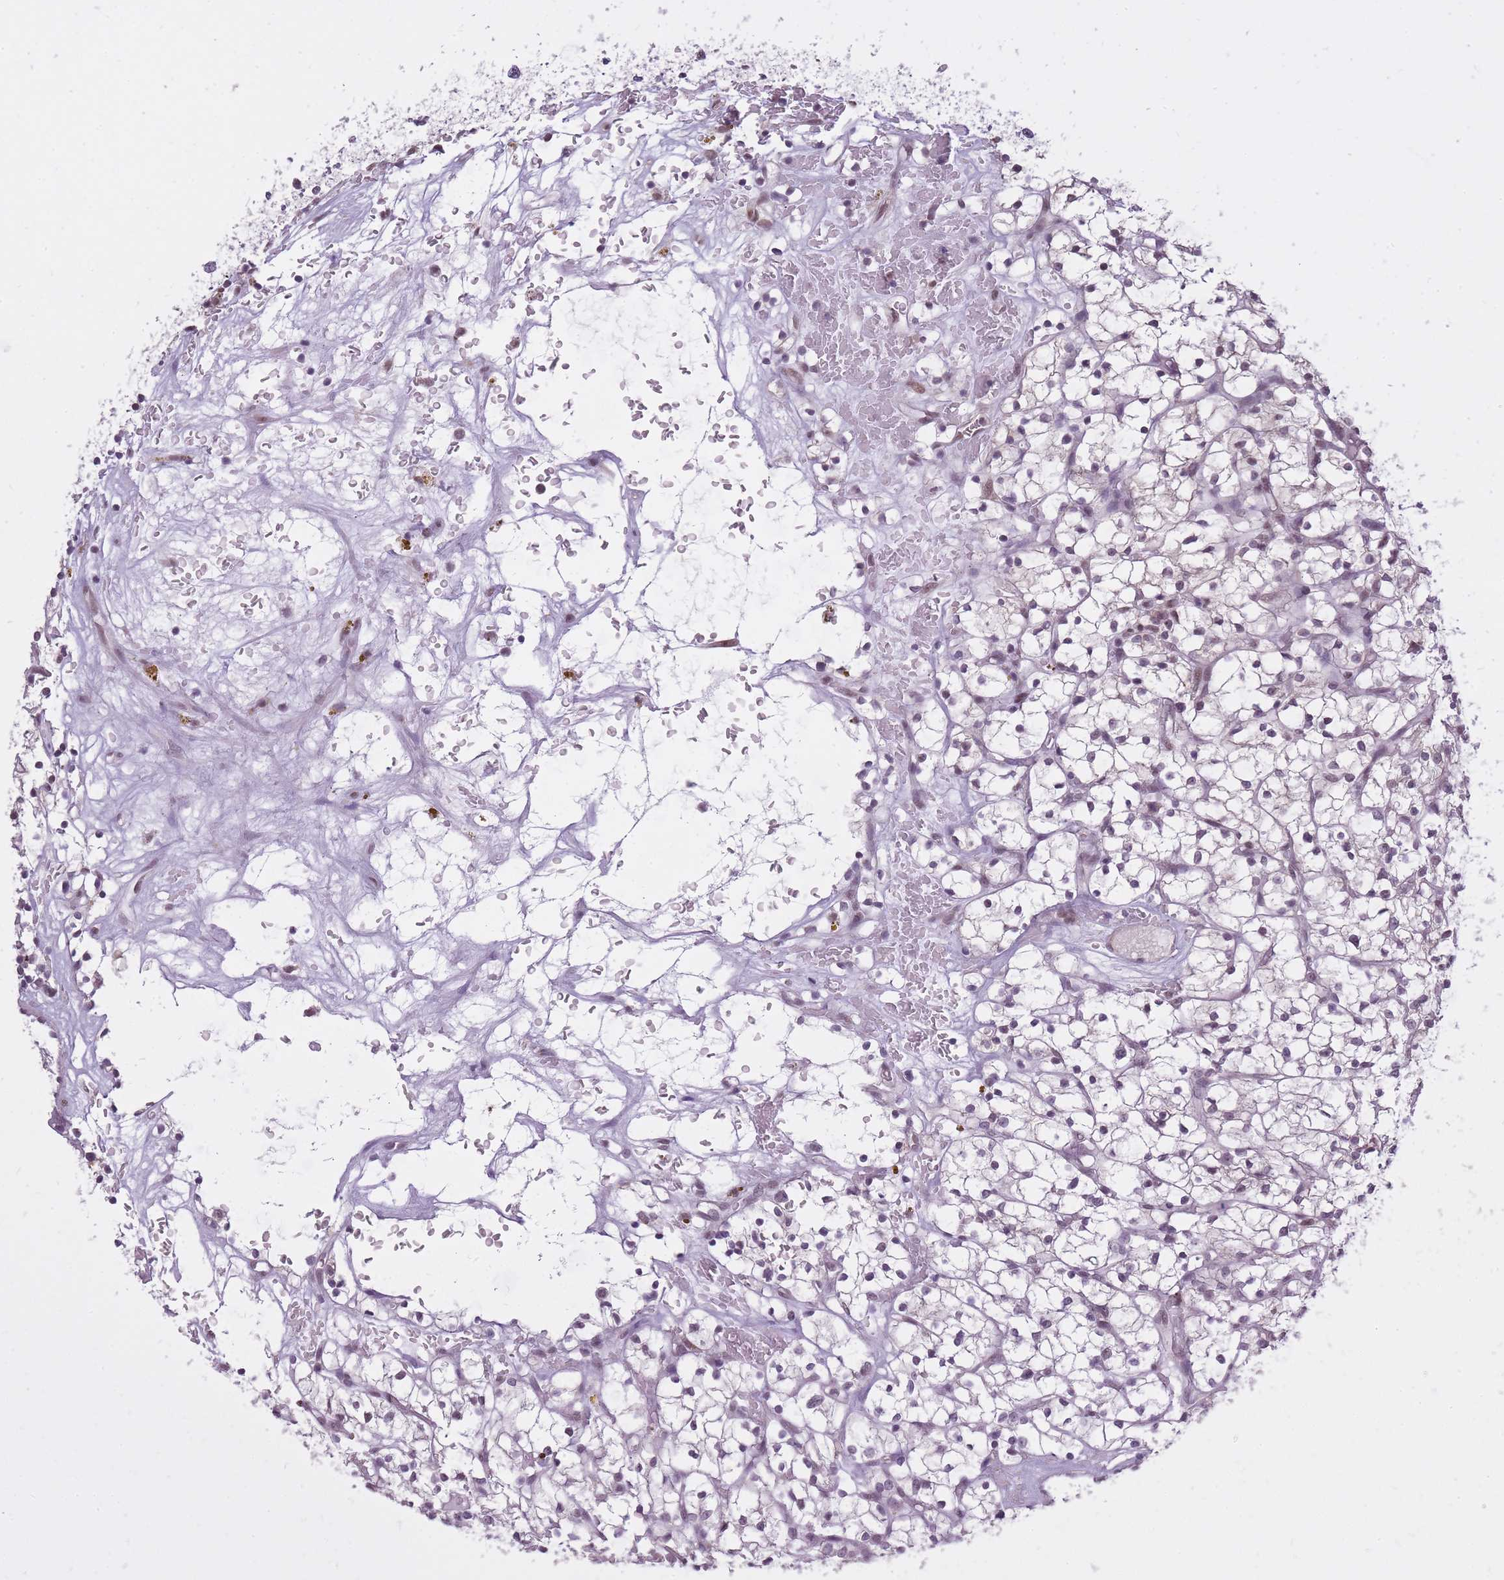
{"staining": {"intensity": "weak", "quantity": "25%-75%", "location": "nuclear"}, "tissue": "renal cancer", "cell_type": "Tumor cells", "image_type": "cancer", "snomed": [{"axis": "morphology", "description": "Adenocarcinoma, NOS"}, {"axis": "topography", "description": "Kidney"}], "caption": "This micrograph displays renal adenocarcinoma stained with immunohistochemistry to label a protein in brown. The nuclear of tumor cells show weak positivity for the protein. Nuclei are counter-stained blue.", "gene": "TIGD1", "patient": {"sex": "female", "age": 64}}